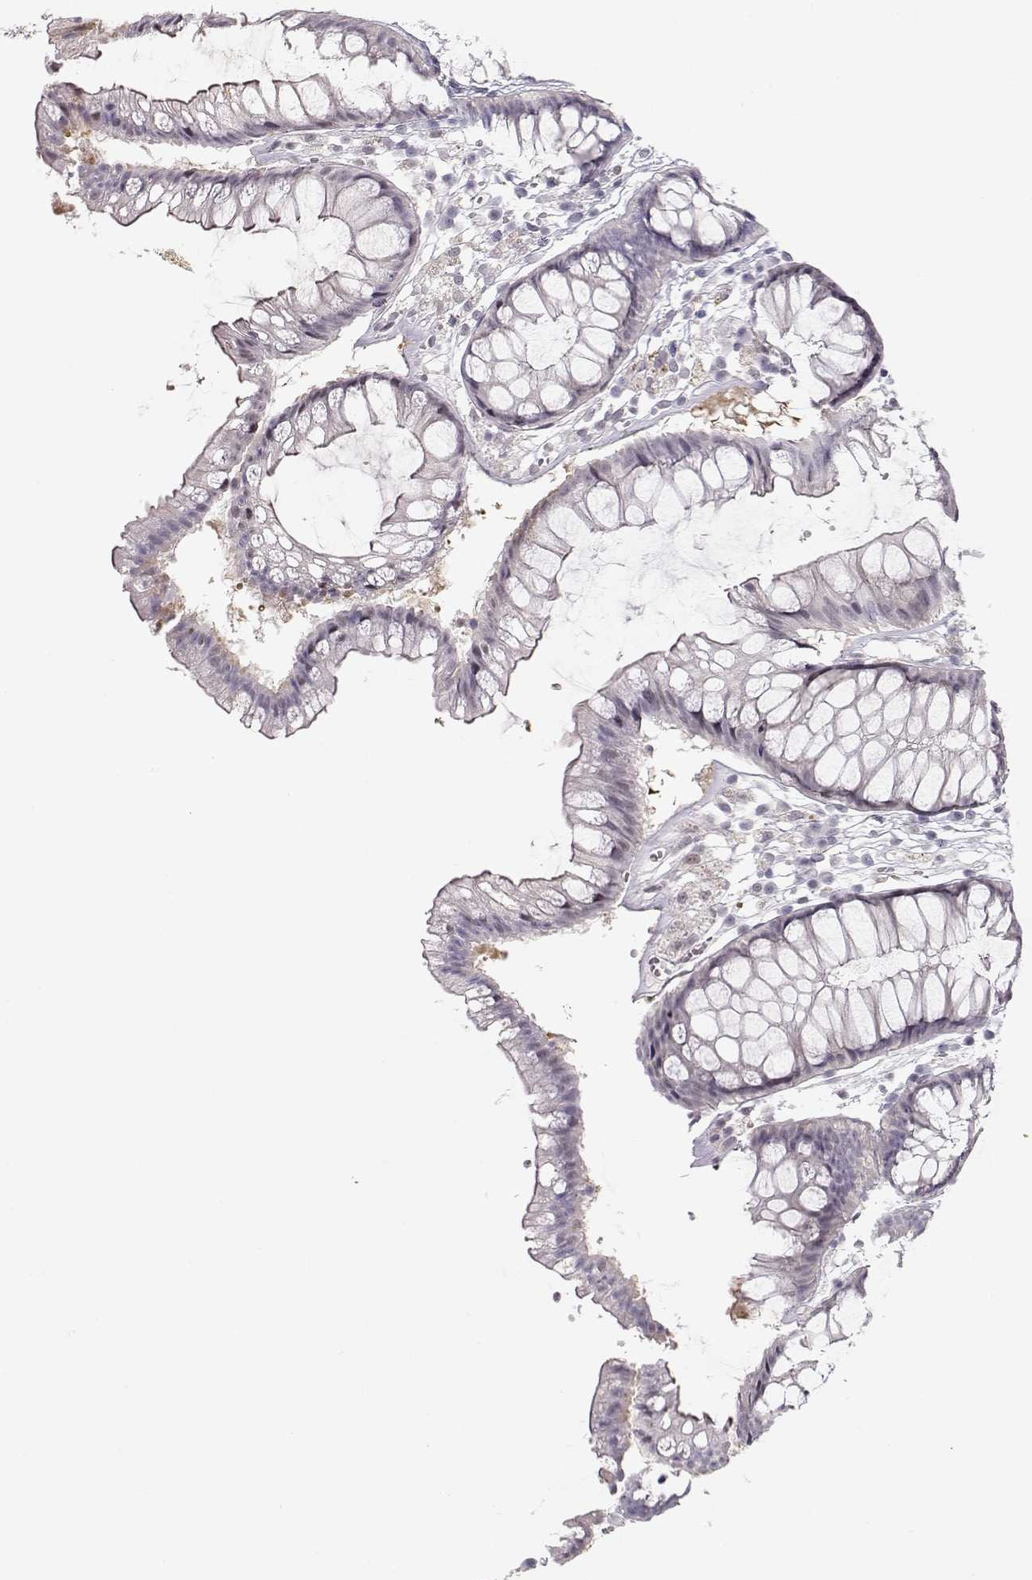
{"staining": {"intensity": "negative", "quantity": "none", "location": "none"}, "tissue": "colon", "cell_type": "Endothelial cells", "image_type": "normal", "snomed": [{"axis": "morphology", "description": "Normal tissue, NOS"}, {"axis": "morphology", "description": "Adenocarcinoma, NOS"}, {"axis": "topography", "description": "Colon"}], "caption": "IHC image of normal colon: colon stained with DAB reveals no significant protein positivity in endothelial cells. The staining was performed using DAB to visualize the protein expression in brown, while the nuclei were stained in blue with hematoxylin (Magnification: 20x).", "gene": "TEPP", "patient": {"sex": "male", "age": 65}}